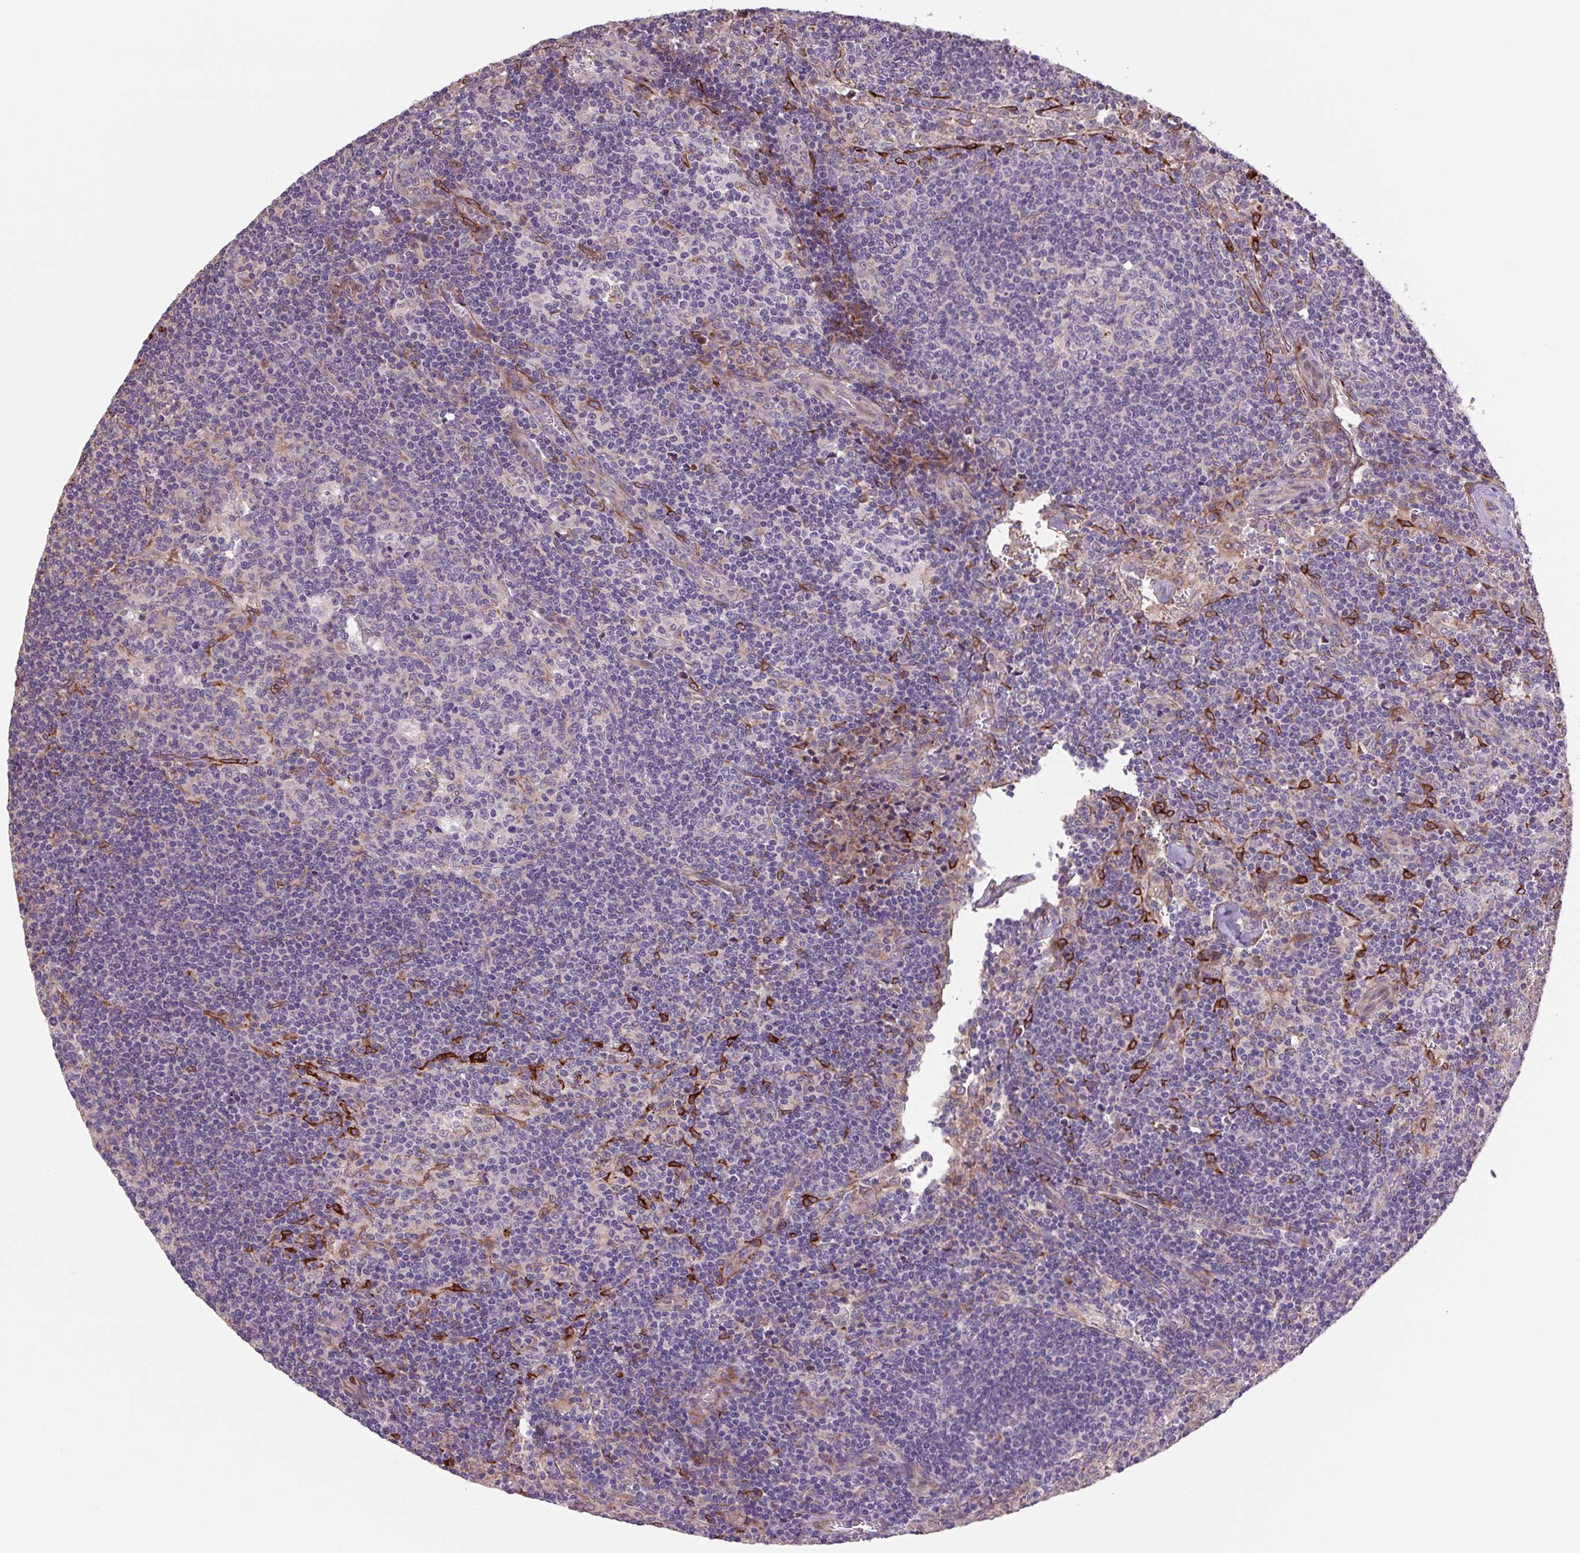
{"staining": {"intensity": "negative", "quantity": "none", "location": "none"}, "tissue": "lymph node", "cell_type": "Germinal center cells", "image_type": "normal", "snomed": [{"axis": "morphology", "description": "Normal tissue, NOS"}, {"axis": "topography", "description": "Lymph node"}], "caption": "High magnification brightfield microscopy of benign lymph node stained with DAB (brown) and counterstained with hematoxylin (blue): germinal center cells show no significant staining. (DAB IHC with hematoxylin counter stain).", "gene": "PLA2G4A", "patient": {"sex": "female", "age": 45}}